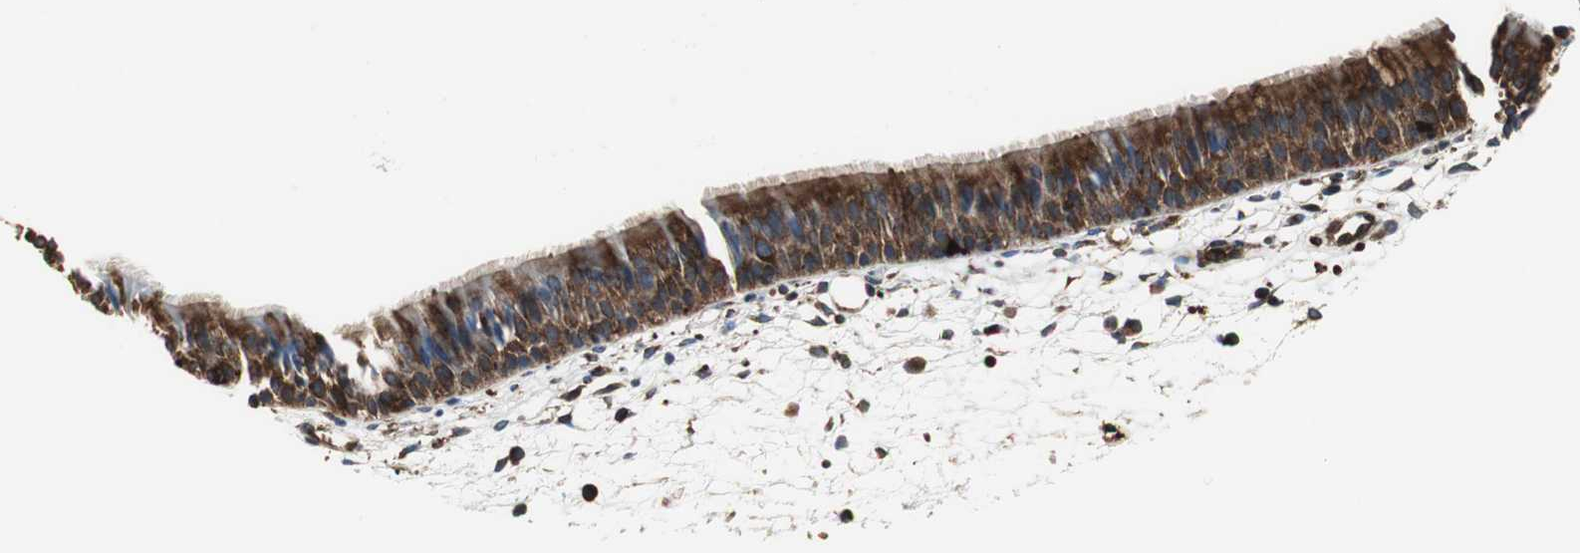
{"staining": {"intensity": "strong", "quantity": ">75%", "location": "cytoplasmic/membranous"}, "tissue": "nasopharynx", "cell_type": "Respiratory epithelial cells", "image_type": "normal", "snomed": [{"axis": "morphology", "description": "Normal tissue, NOS"}, {"axis": "topography", "description": "Nasopharynx"}], "caption": "A brown stain highlights strong cytoplasmic/membranous staining of a protein in respiratory epithelial cells of normal nasopharynx.", "gene": "RELA", "patient": {"sex": "female", "age": 54}}